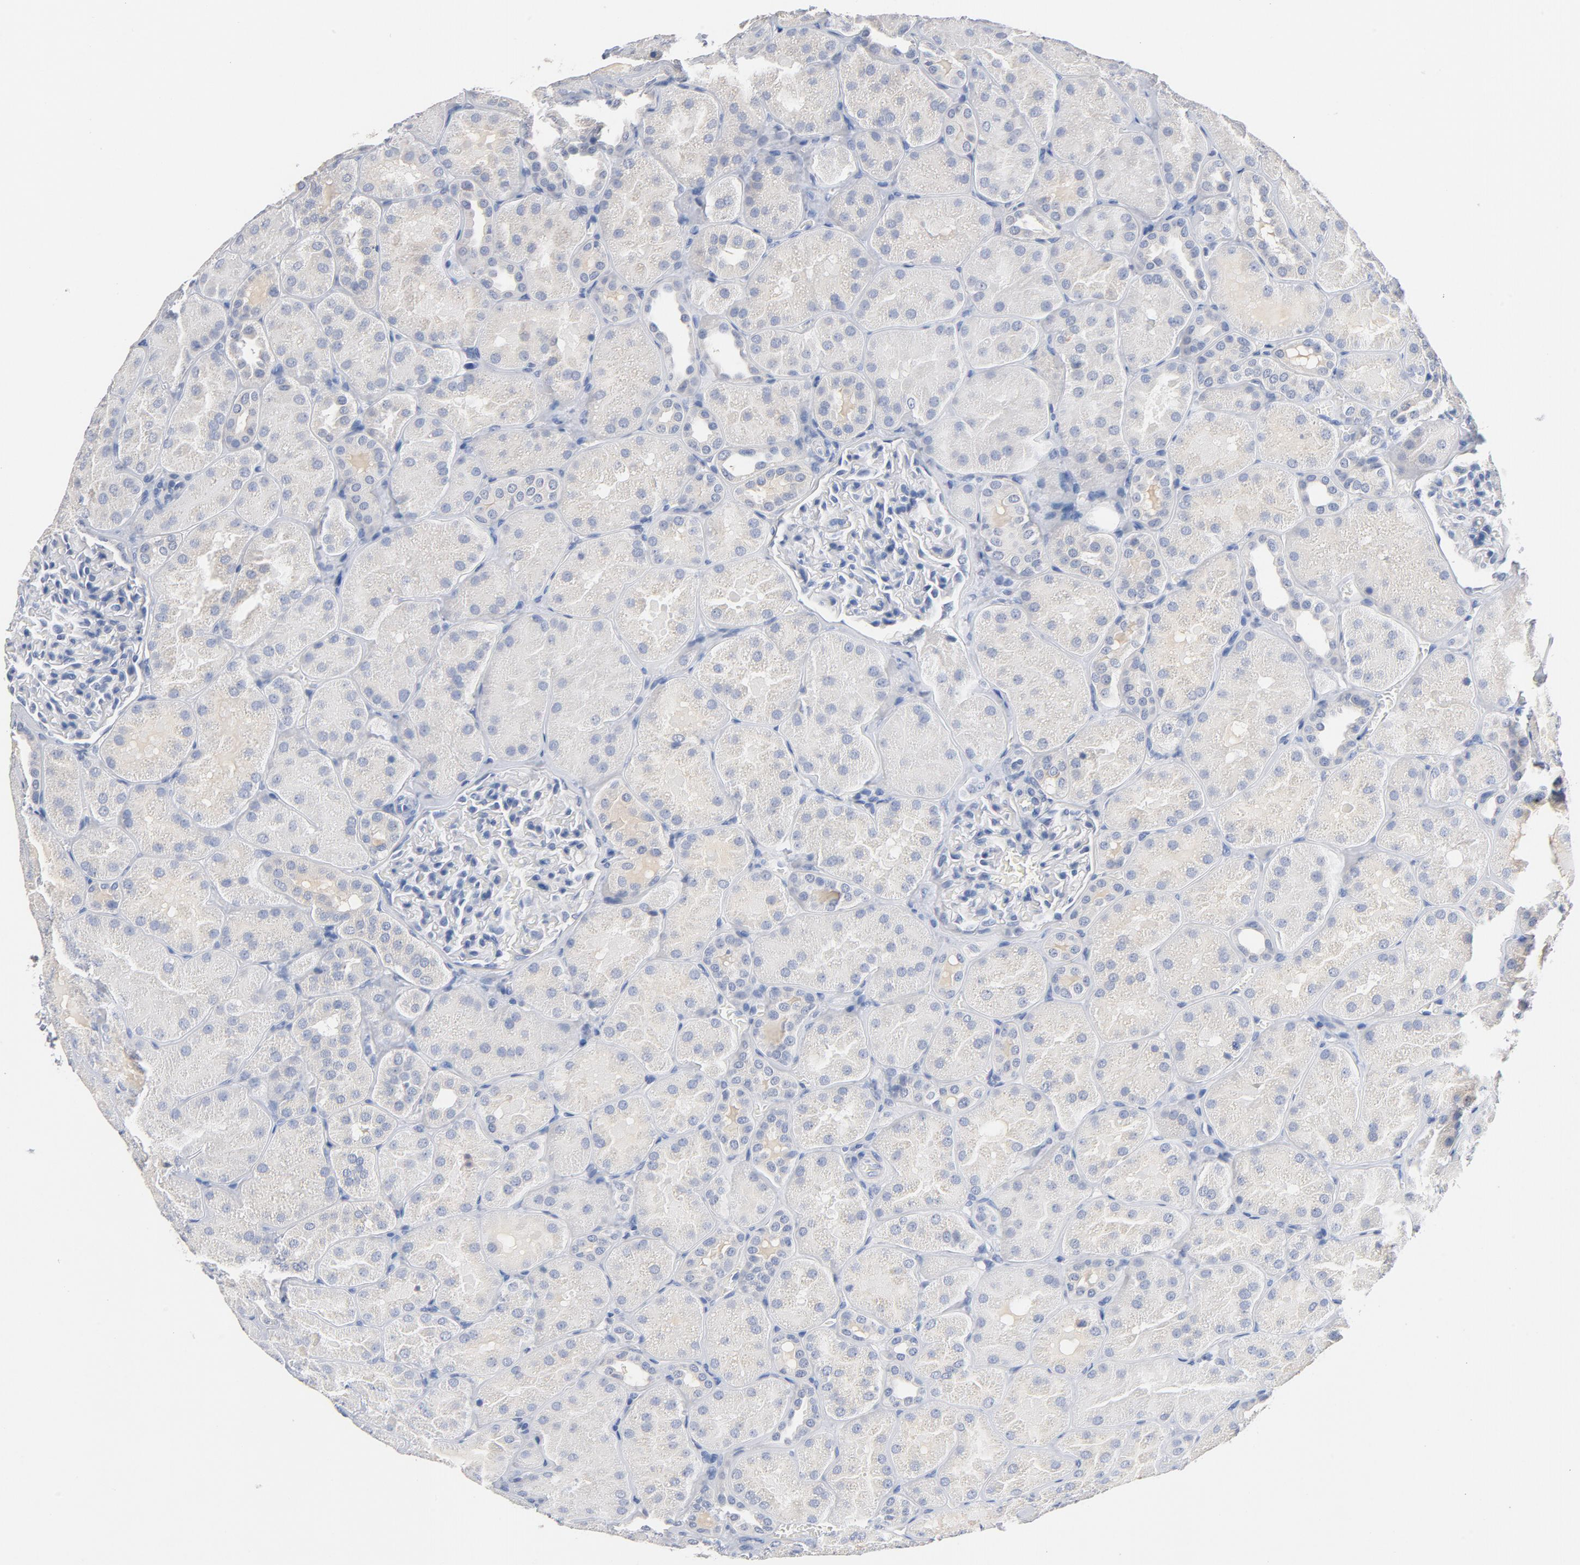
{"staining": {"intensity": "negative", "quantity": "none", "location": "none"}, "tissue": "kidney", "cell_type": "Cells in glomeruli", "image_type": "normal", "snomed": [{"axis": "morphology", "description": "Normal tissue, NOS"}, {"axis": "topography", "description": "Kidney"}], "caption": "The image shows no staining of cells in glomeruli in unremarkable kidney.", "gene": "ZCCHC13", "patient": {"sex": "male", "age": 28}}